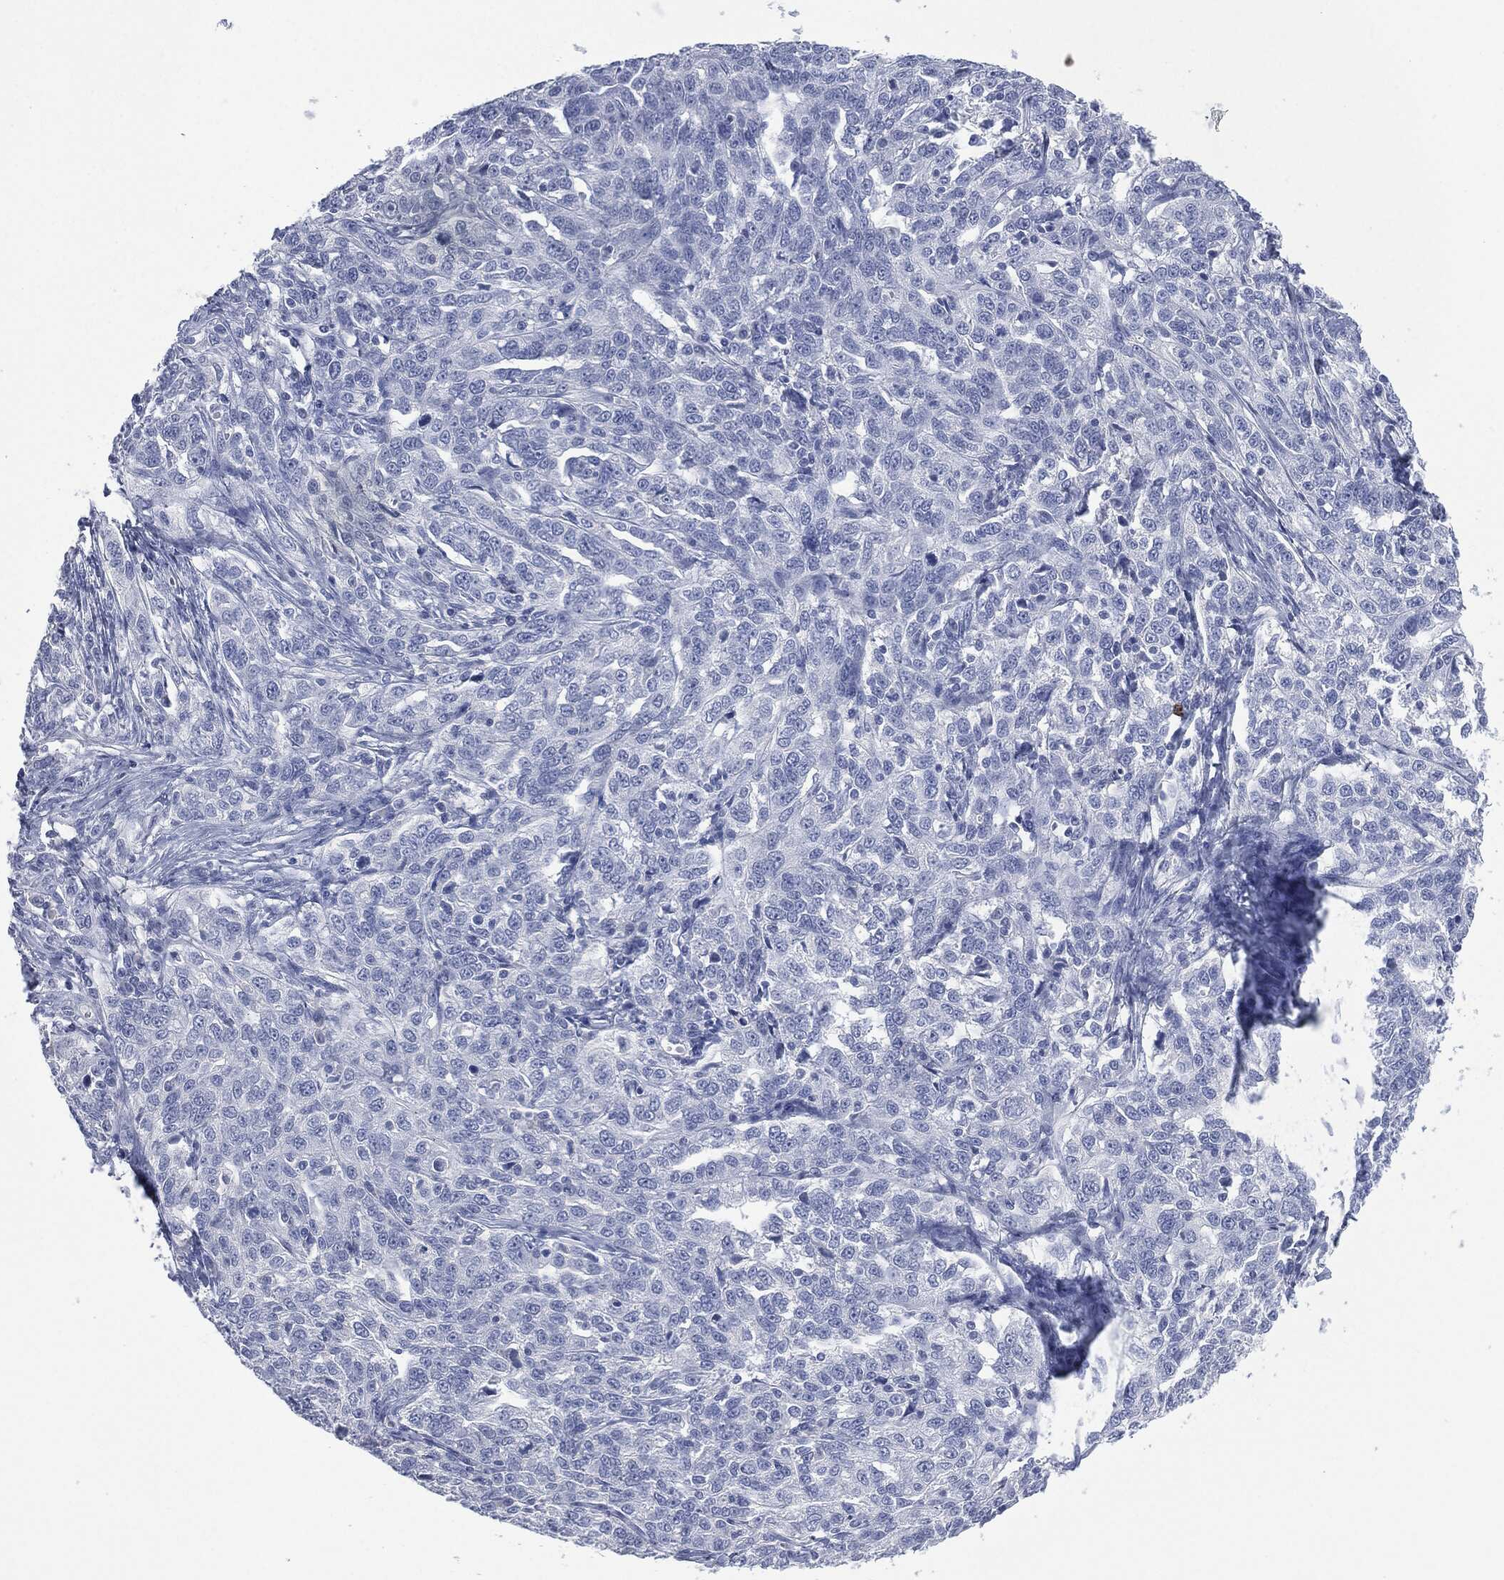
{"staining": {"intensity": "negative", "quantity": "none", "location": "none"}, "tissue": "ovarian cancer", "cell_type": "Tumor cells", "image_type": "cancer", "snomed": [{"axis": "morphology", "description": "Cystadenocarcinoma, serous, NOS"}, {"axis": "topography", "description": "Ovary"}], "caption": "Tumor cells are negative for brown protein staining in ovarian cancer (serous cystadenocarcinoma). (Stains: DAB immunohistochemistry (IHC) with hematoxylin counter stain, Microscopy: brightfield microscopy at high magnification).", "gene": "CEACAM8", "patient": {"sex": "female", "age": 71}}